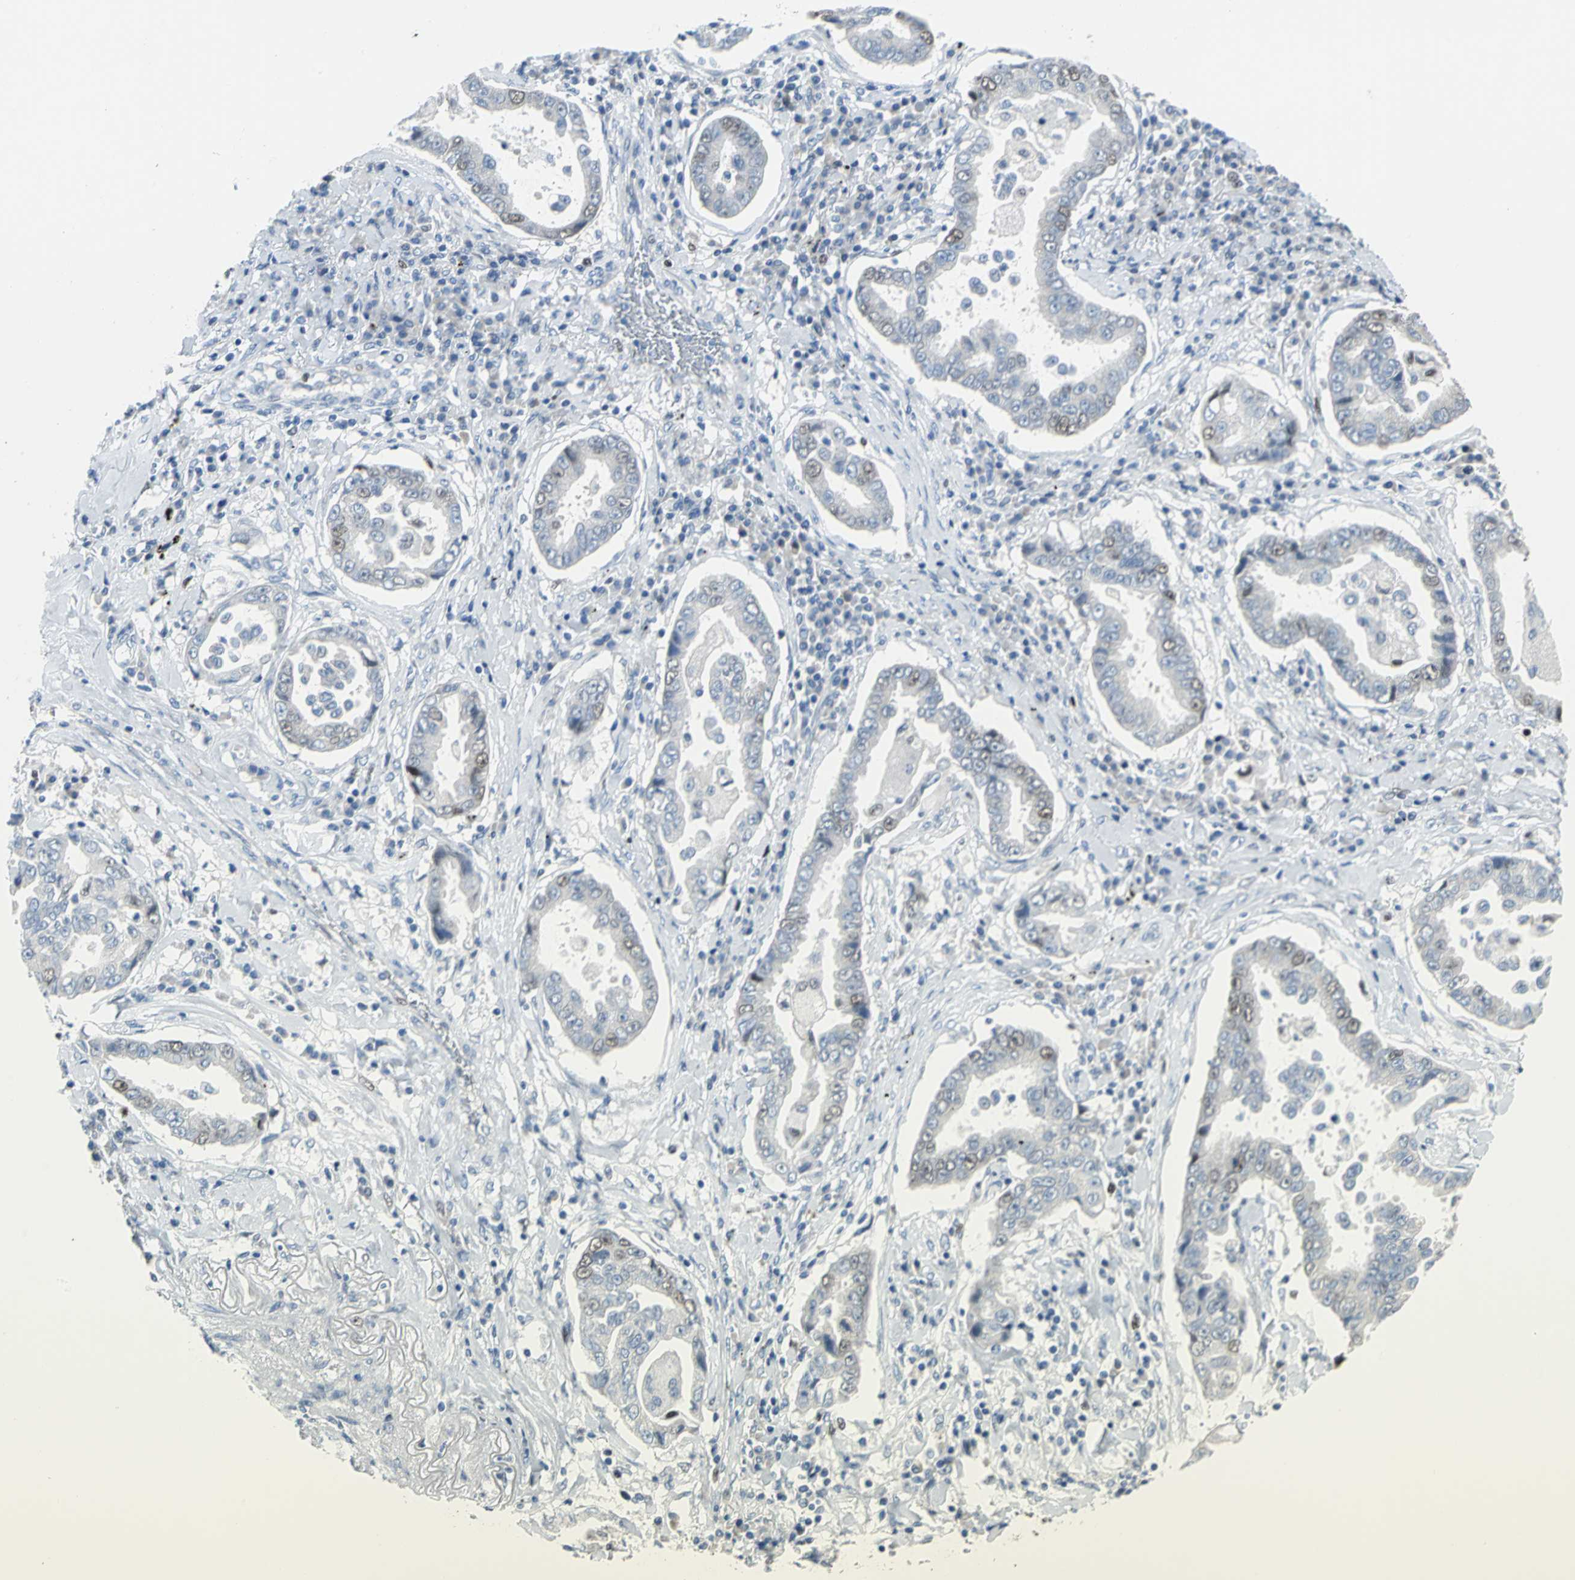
{"staining": {"intensity": "moderate", "quantity": "<25%", "location": "nuclear"}, "tissue": "lung cancer", "cell_type": "Tumor cells", "image_type": "cancer", "snomed": [{"axis": "morphology", "description": "Normal tissue, NOS"}, {"axis": "morphology", "description": "Inflammation, NOS"}, {"axis": "morphology", "description": "Adenocarcinoma, NOS"}, {"axis": "topography", "description": "Lung"}], "caption": "Approximately <25% of tumor cells in lung cancer (adenocarcinoma) show moderate nuclear protein positivity as visualized by brown immunohistochemical staining.", "gene": "MCM4", "patient": {"sex": "female", "age": 64}}